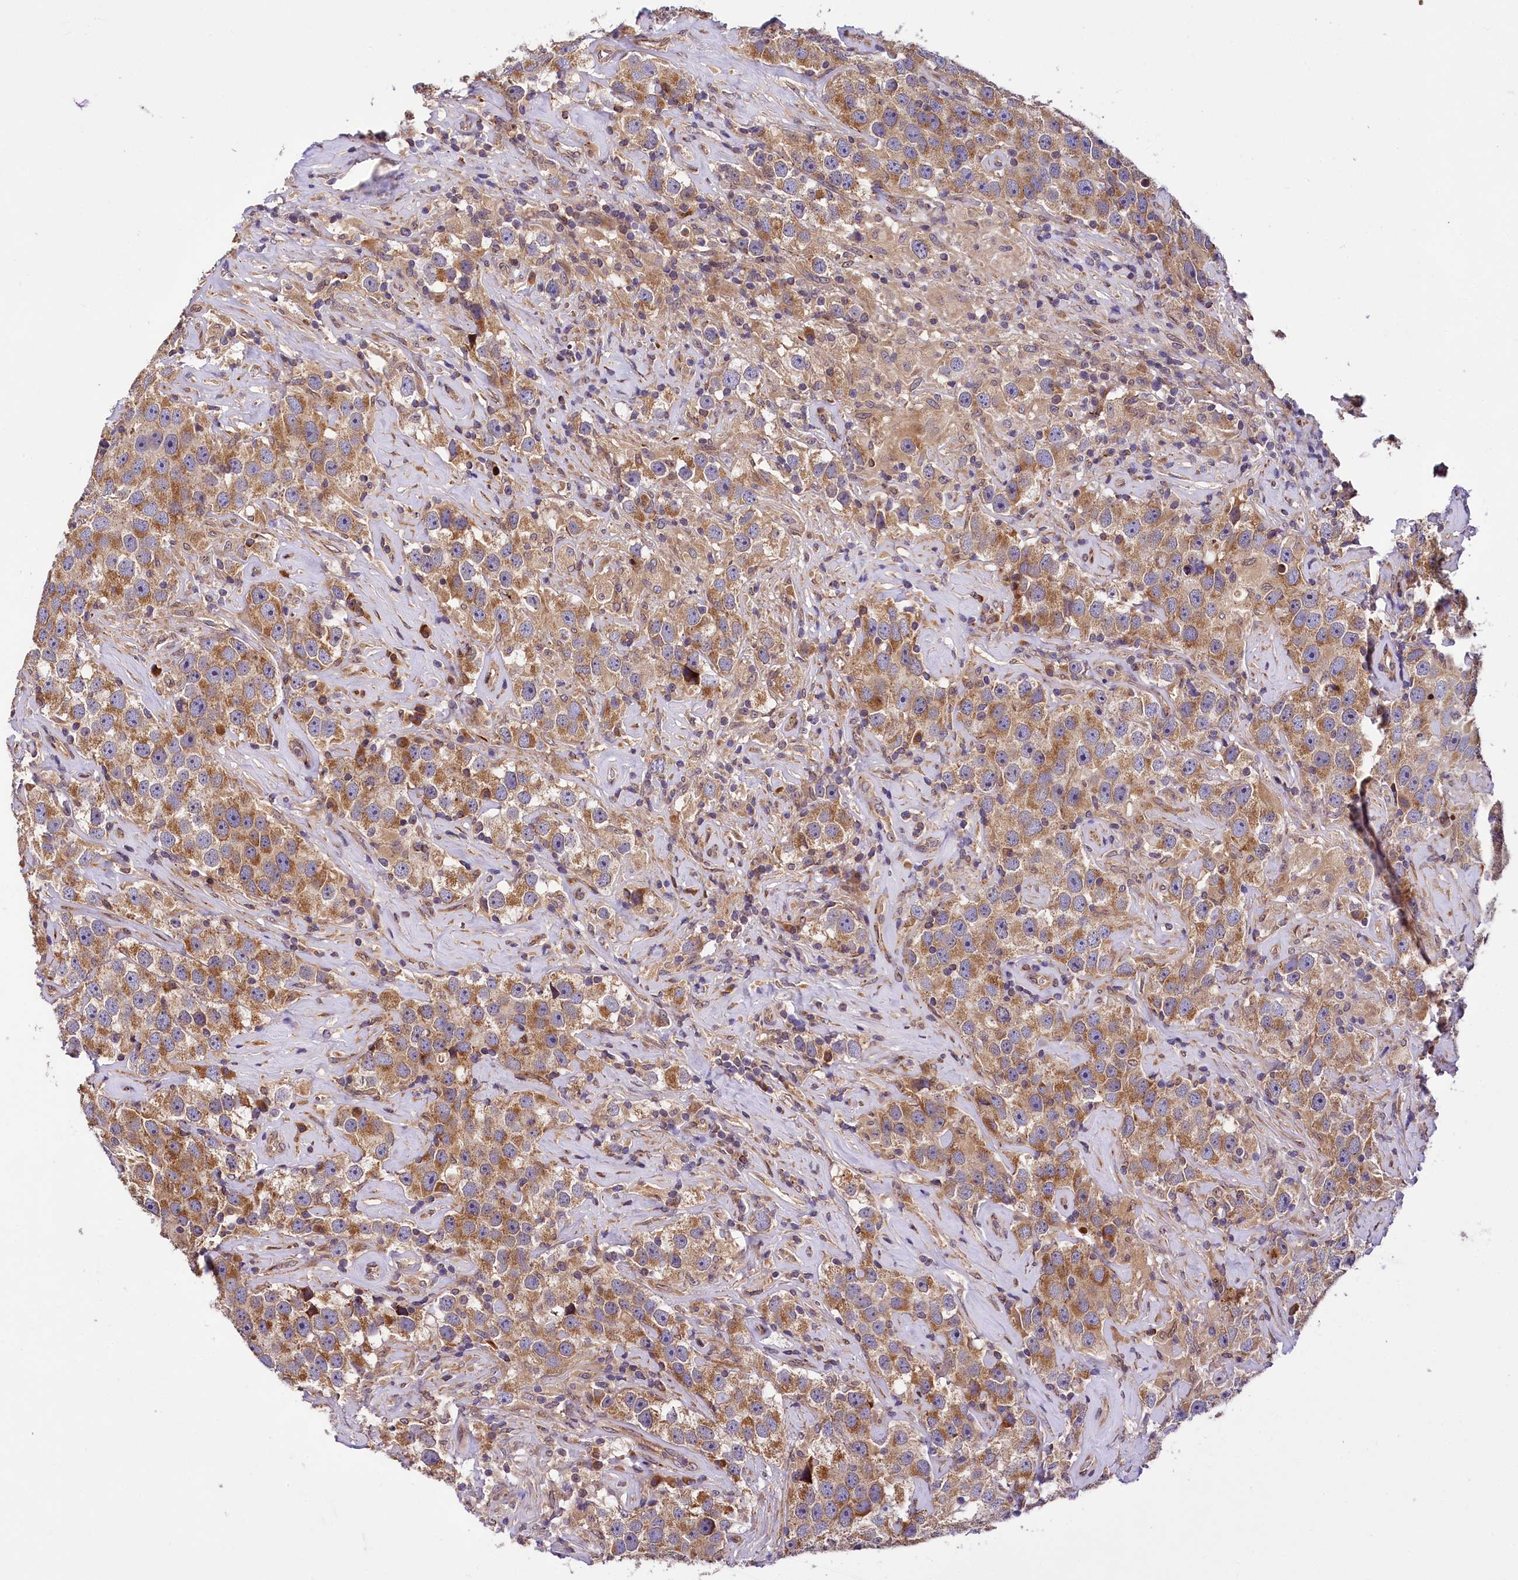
{"staining": {"intensity": "moderate", "quantity": ">75%", "location": "cytoplasmic/membranous"}, "tissue": "testis cancer", "cell_type": "Tumor cells", "image_type": "cancer", "snomed": [{"axis": "morphology", "description": "Seminoma, NOS"}, {"axis": "topography", "description": "Testis"}], "caption": "There is medium levels of moderate cytoplasmic/membranous staining in tumor cells of testis cancer (seminoma), as demonstrated by immunohistochemical staining (brown color).", "gene": "SUPV3L1", "patient": {"sex": "male", "age": 49}}